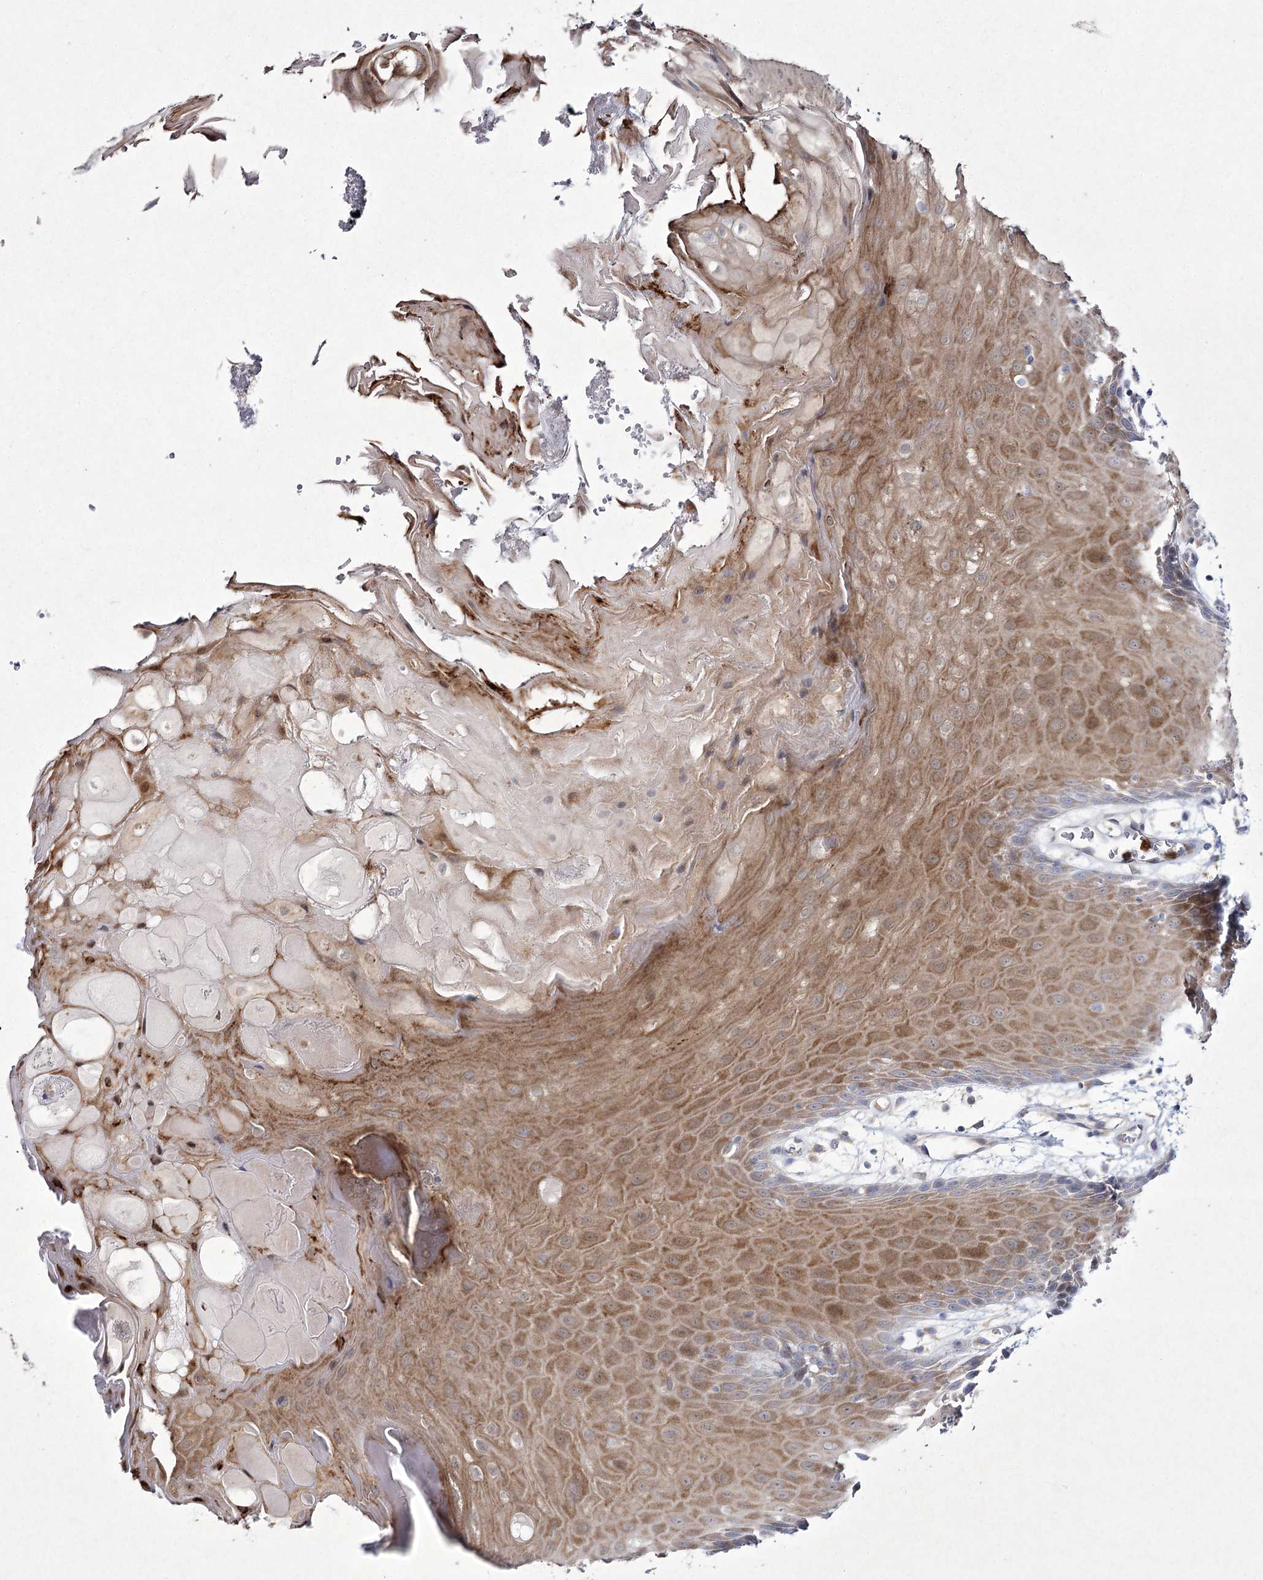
{"staining": {"intensity": "moderate", "quantity": "25%-75%", "location": "cytoplasmic/membranous"}, "tissue": "oral mucosa", "cell_type": "Squamous epithelial cells", "image_type": "normal", "snomed": [{"axis": "morphology", "description": "Normal tissue, NOS"}, {"axis": "topography", "description": "Skeletal muscle"}, {"axis": "topography", "description": "Oral tissue"}, {"axis": "topography", "description": "Salivary gland"}, {"axis": "topography", "description": "Peripheral nerve tissue"}], "caption": "Brown immunohistochemical staining in normal oral mucosa exhibits moderate cytoplasmic/membranous expression in approximately 25%-75% of squamous epithelial cells.", "gene": "NIPAL4", "patient": {"sex": "male", "age": 54}}